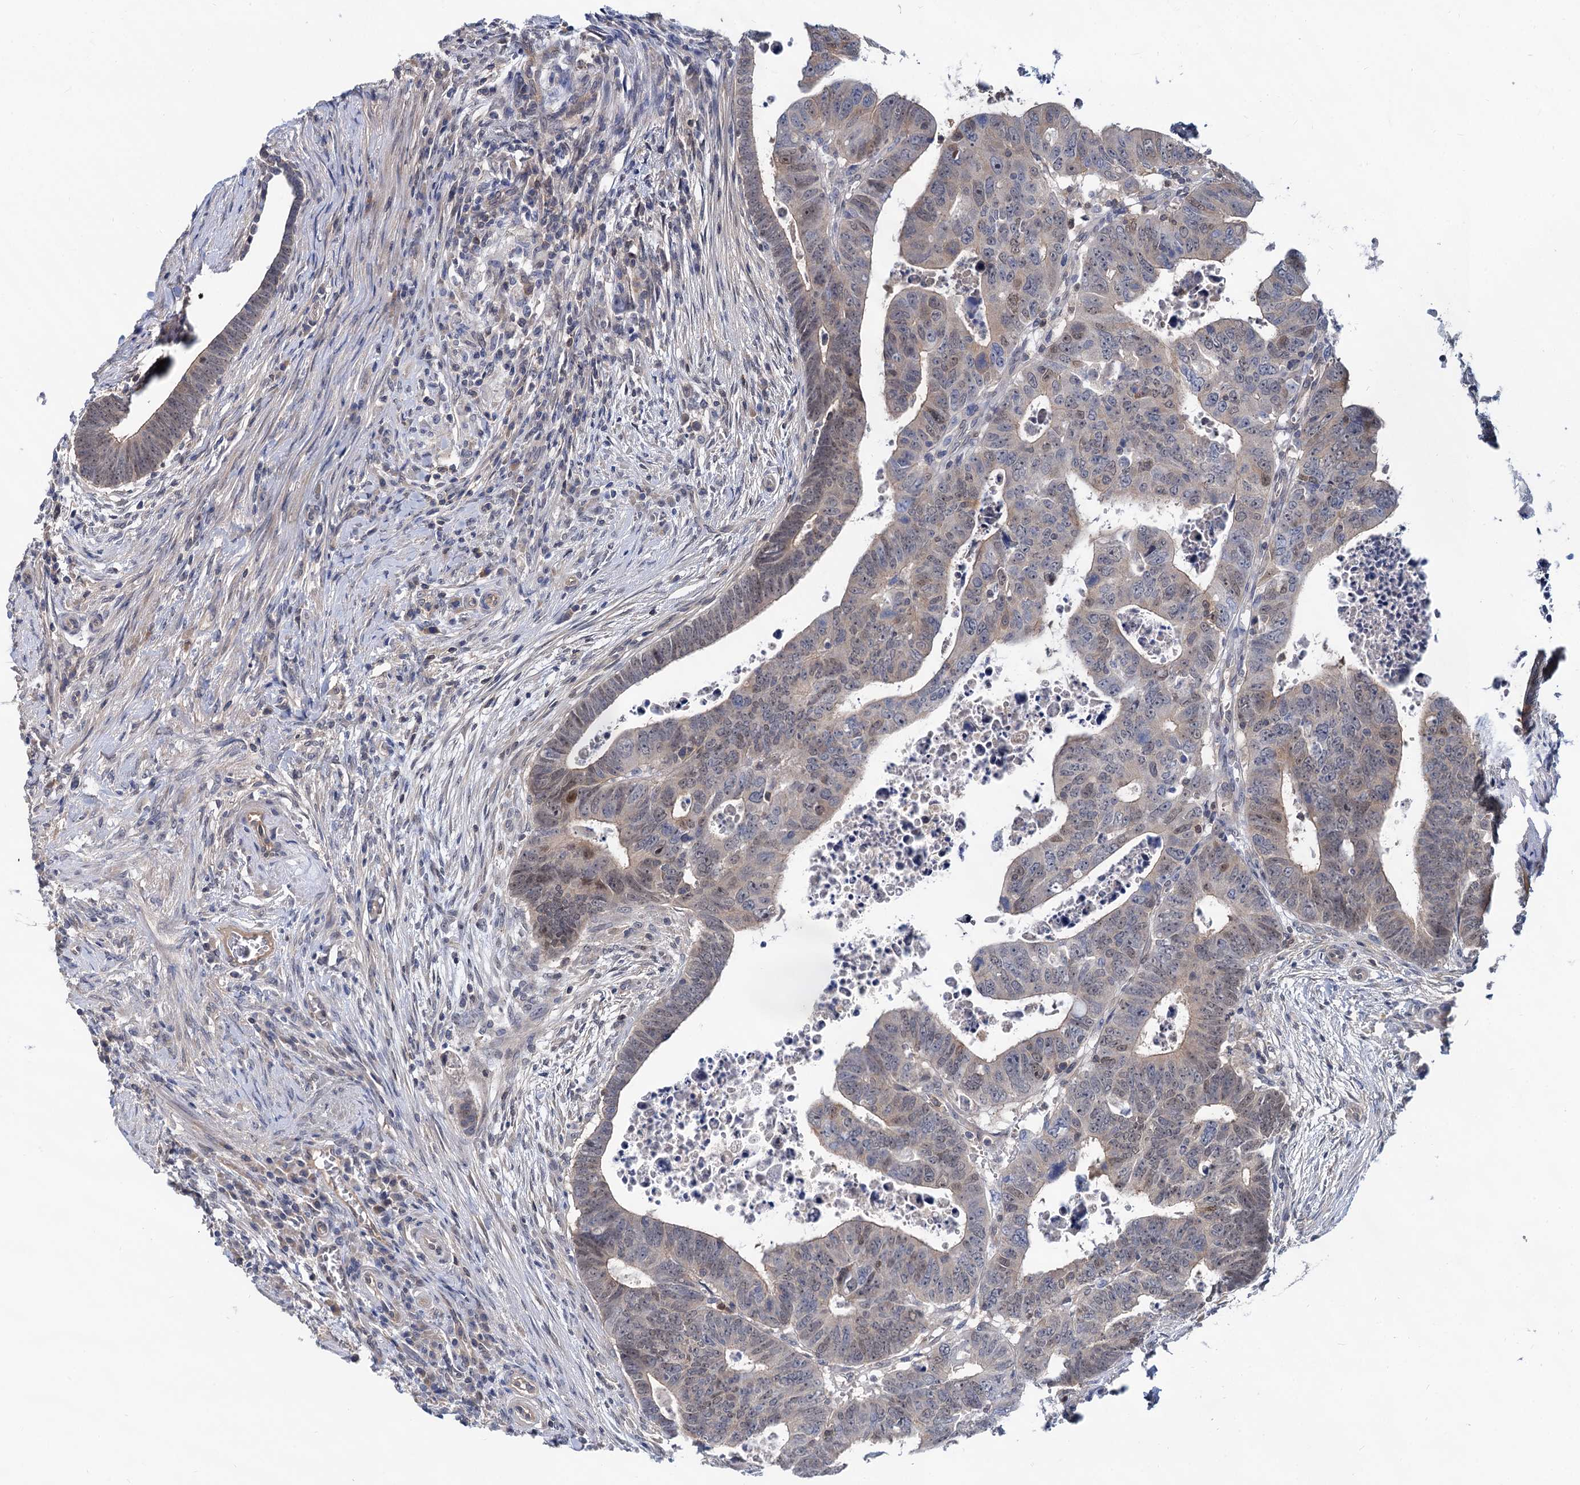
{"staining": {"intensity": "weak", "quantity": "25%-75%", "location": "cytoplasmic/membranous,nuclear"}, "tissue": "colorectal cancer", "cell_type": "Tumor cells", "image_type": "cancer", "snomed": [{"axis": "morphology", "description": "Normal tissue, NOS"}, {"axis": "morphology", "description": "Adenocarcinoma, NOS"}, {"axis": "topography", "description": "Rectum"}], "caption": "IHC (DAB) staining of human adenocarcinoma (colorectal) exhibits weak cytoplasmic/membranous and nuclear protein positivity in about 25%-75% of tumor cells.", "gene": "SNX15", "patient": {"sex": "female", "age": 65}}